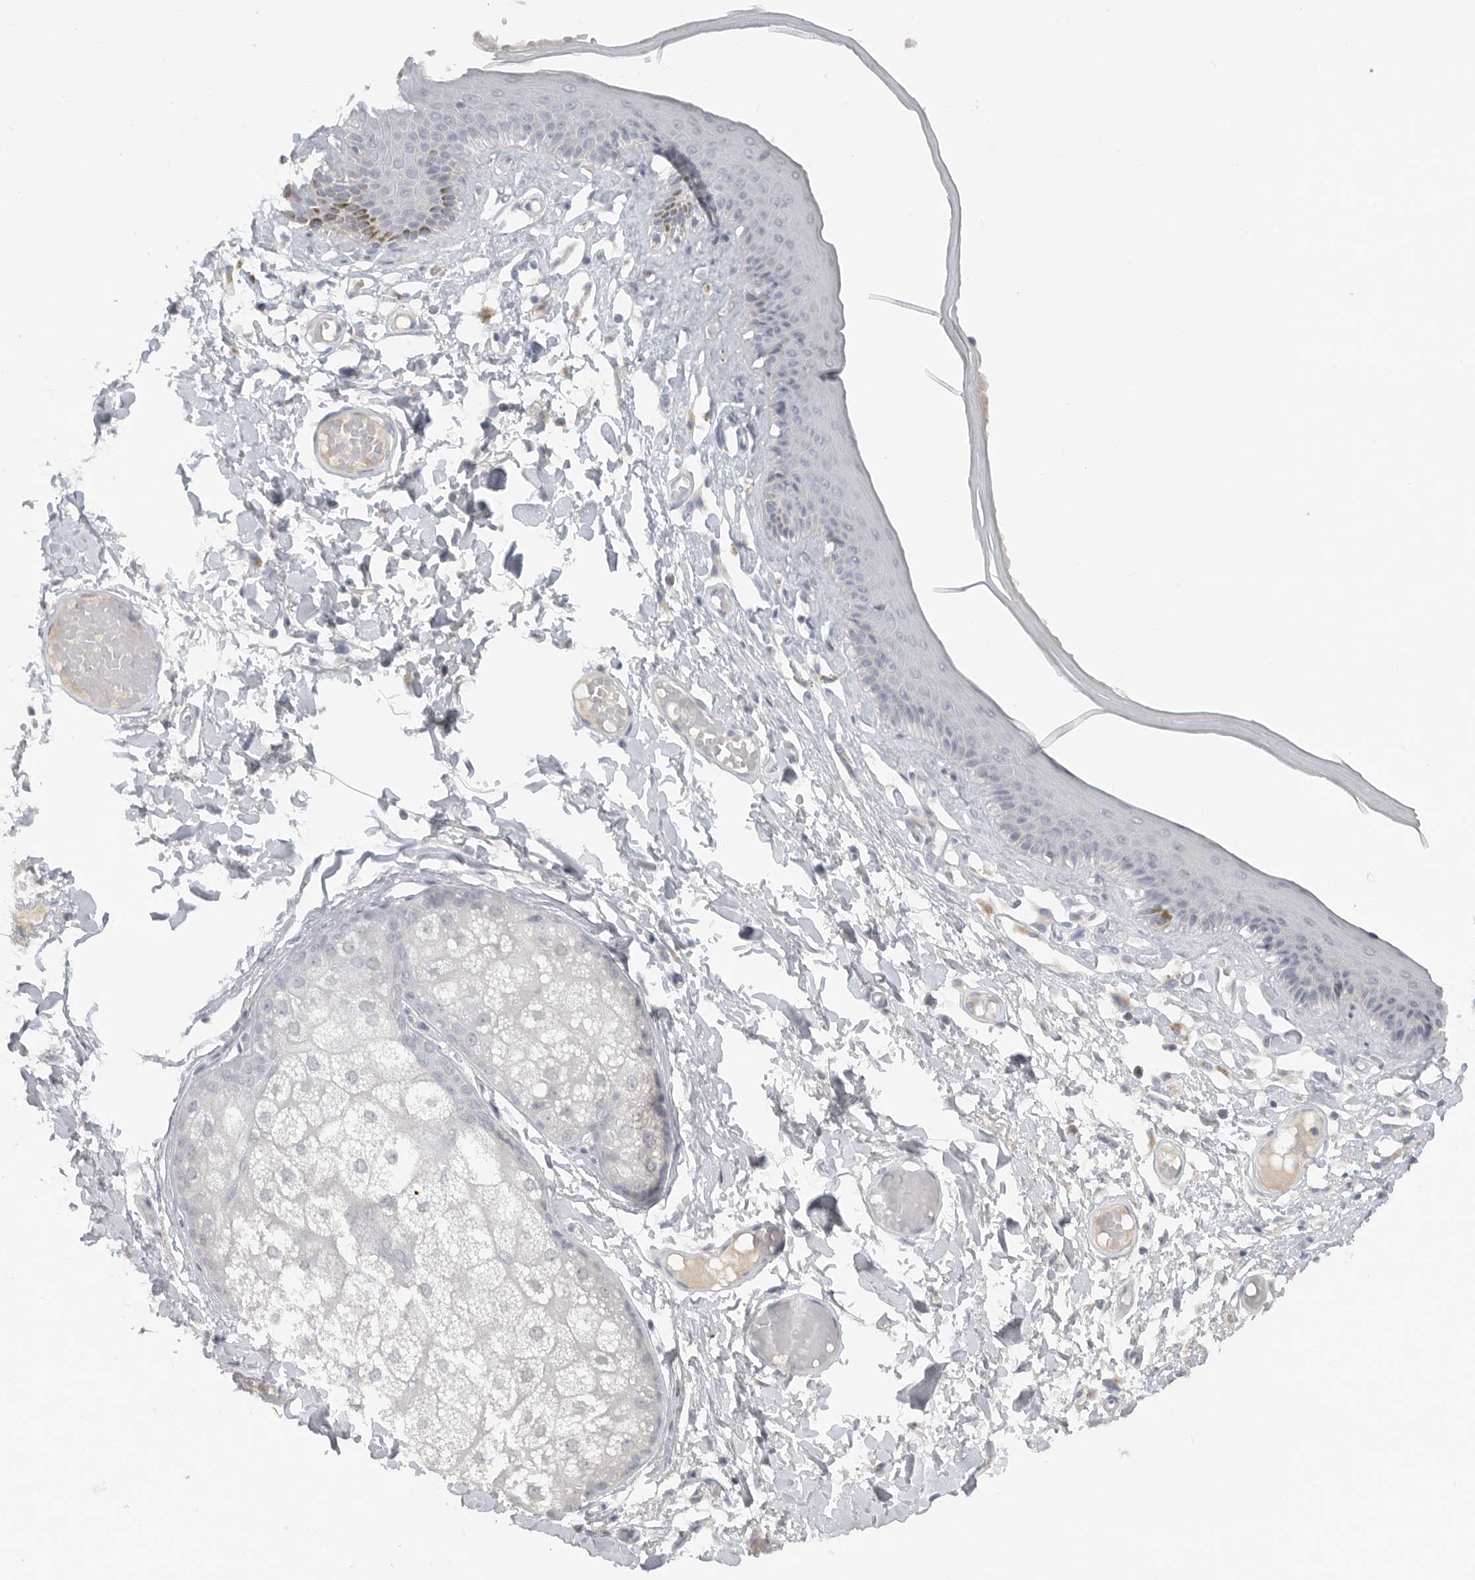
{"staining": {"intensity": "weak", "quantity": "<25%", "location": "cytoplasmic/membranous"}, "tissue": "skin", "cell_type": "Epidermal cells", "image_type": "normal", "snomed": [{"axis": "morphology", "description": "Normal tissue, NOS"}, {"axis": "topography", "description": "Vulva"}], "caption": "Image shows no significant protein staining in epidermal cells of unremarkable skin. Brightfield microscopy of IHC stained with DAB (brown) and hematoxylin (blue), captured at high magnification.", "gene": "PAM", "patient": {"sex": "female", "age": 73}}